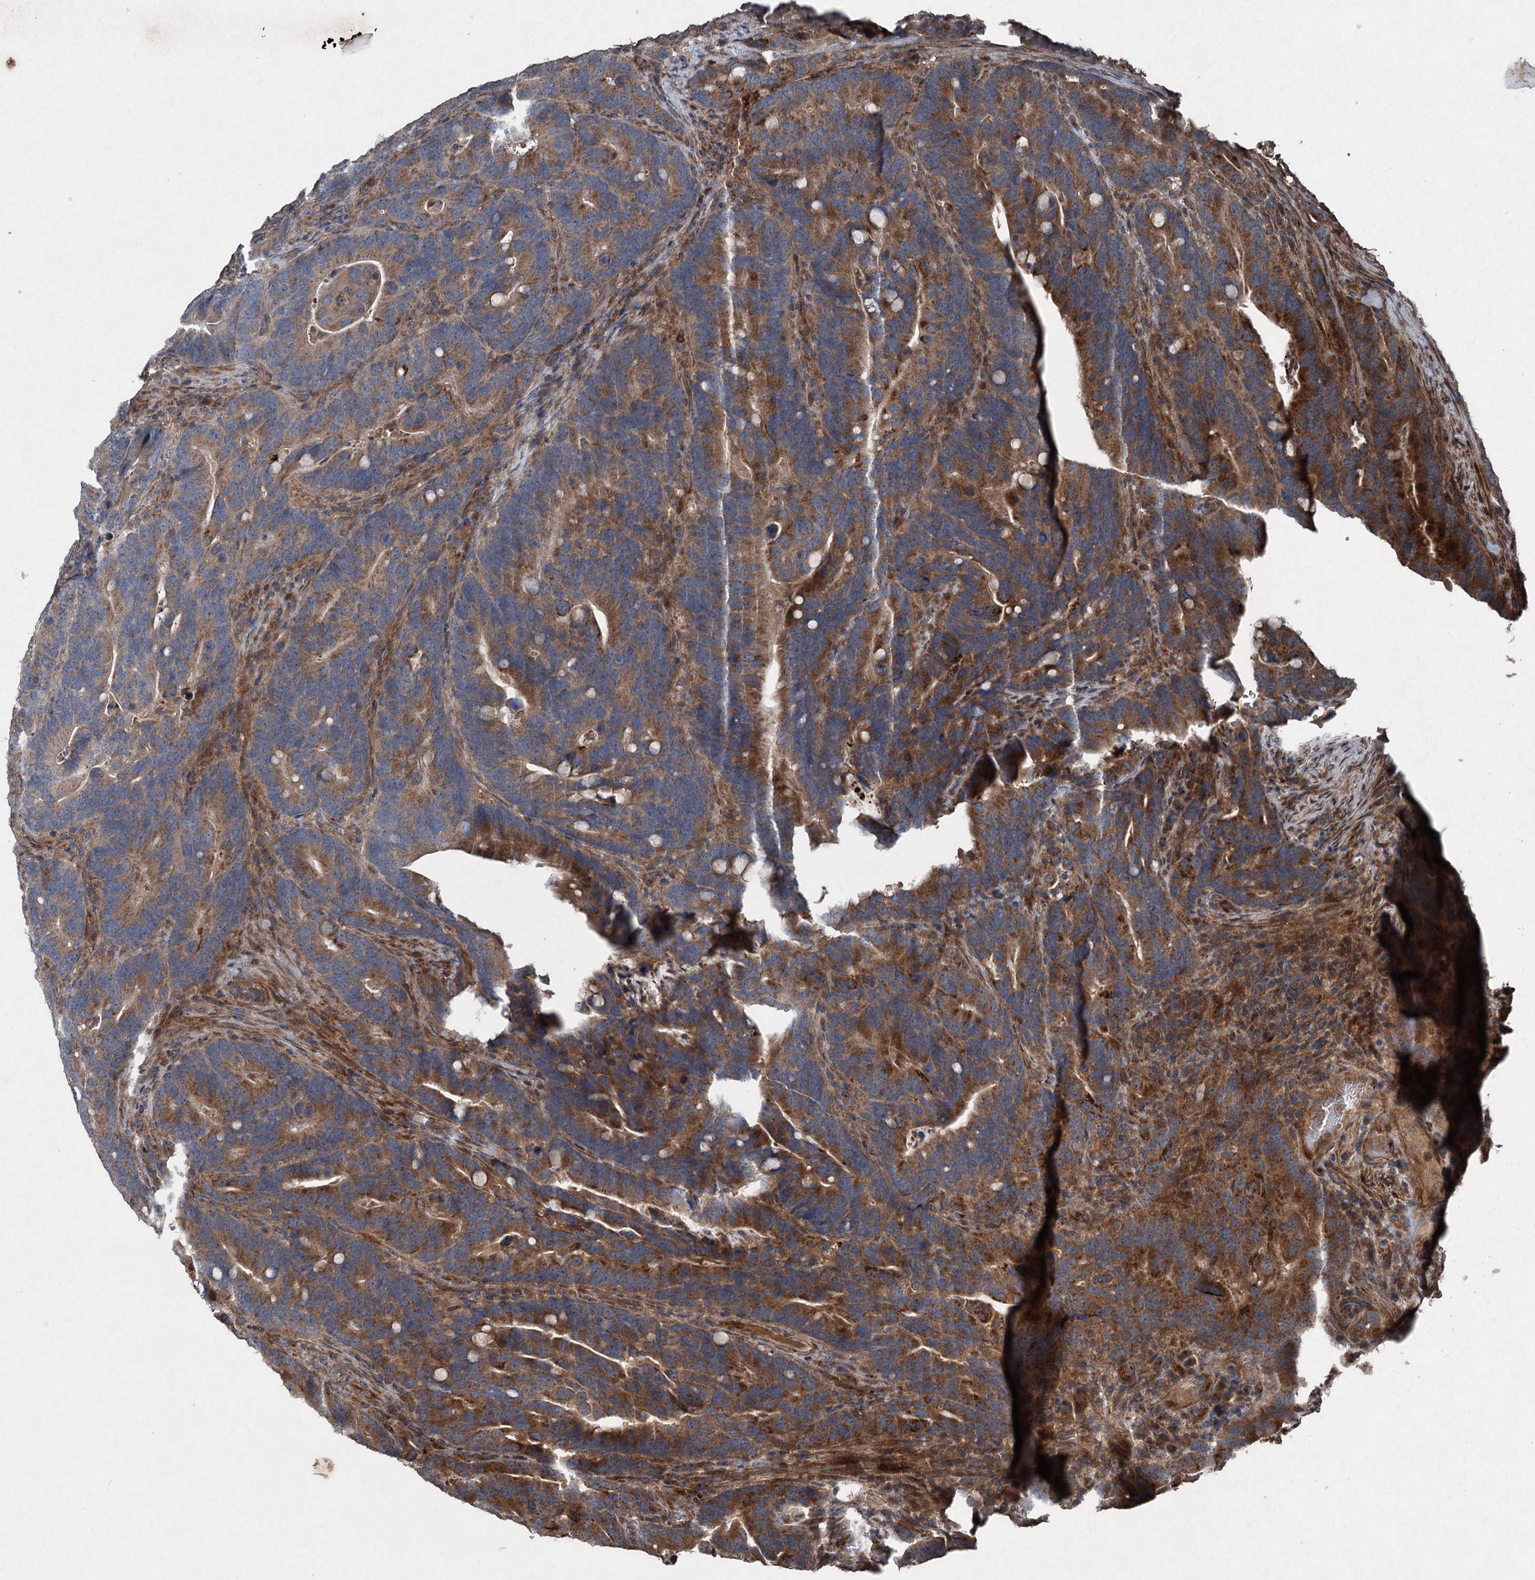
{"staining": {"intensity": "moderate", "quantity": ">75%", "location": "cytoplasmic/membranous"}, "tissue": "colorectal cancer", "cell_type": "Tumor cells", "image_type": "cancer", "snomed": [{"axis": "morphology", "description": "Adenocarcinoma, NOS"}, {"axis": "topography", "description": "Colon"}], "caption": "Colorectal cancer (adenocarcinoma) stained for a protein (brown) reveals moderate cytoplasmic/membranous positive expression in about >75% of tumor cells.", "gene": "ALAS1", "patient": {"sex": "female", "age": 66}}